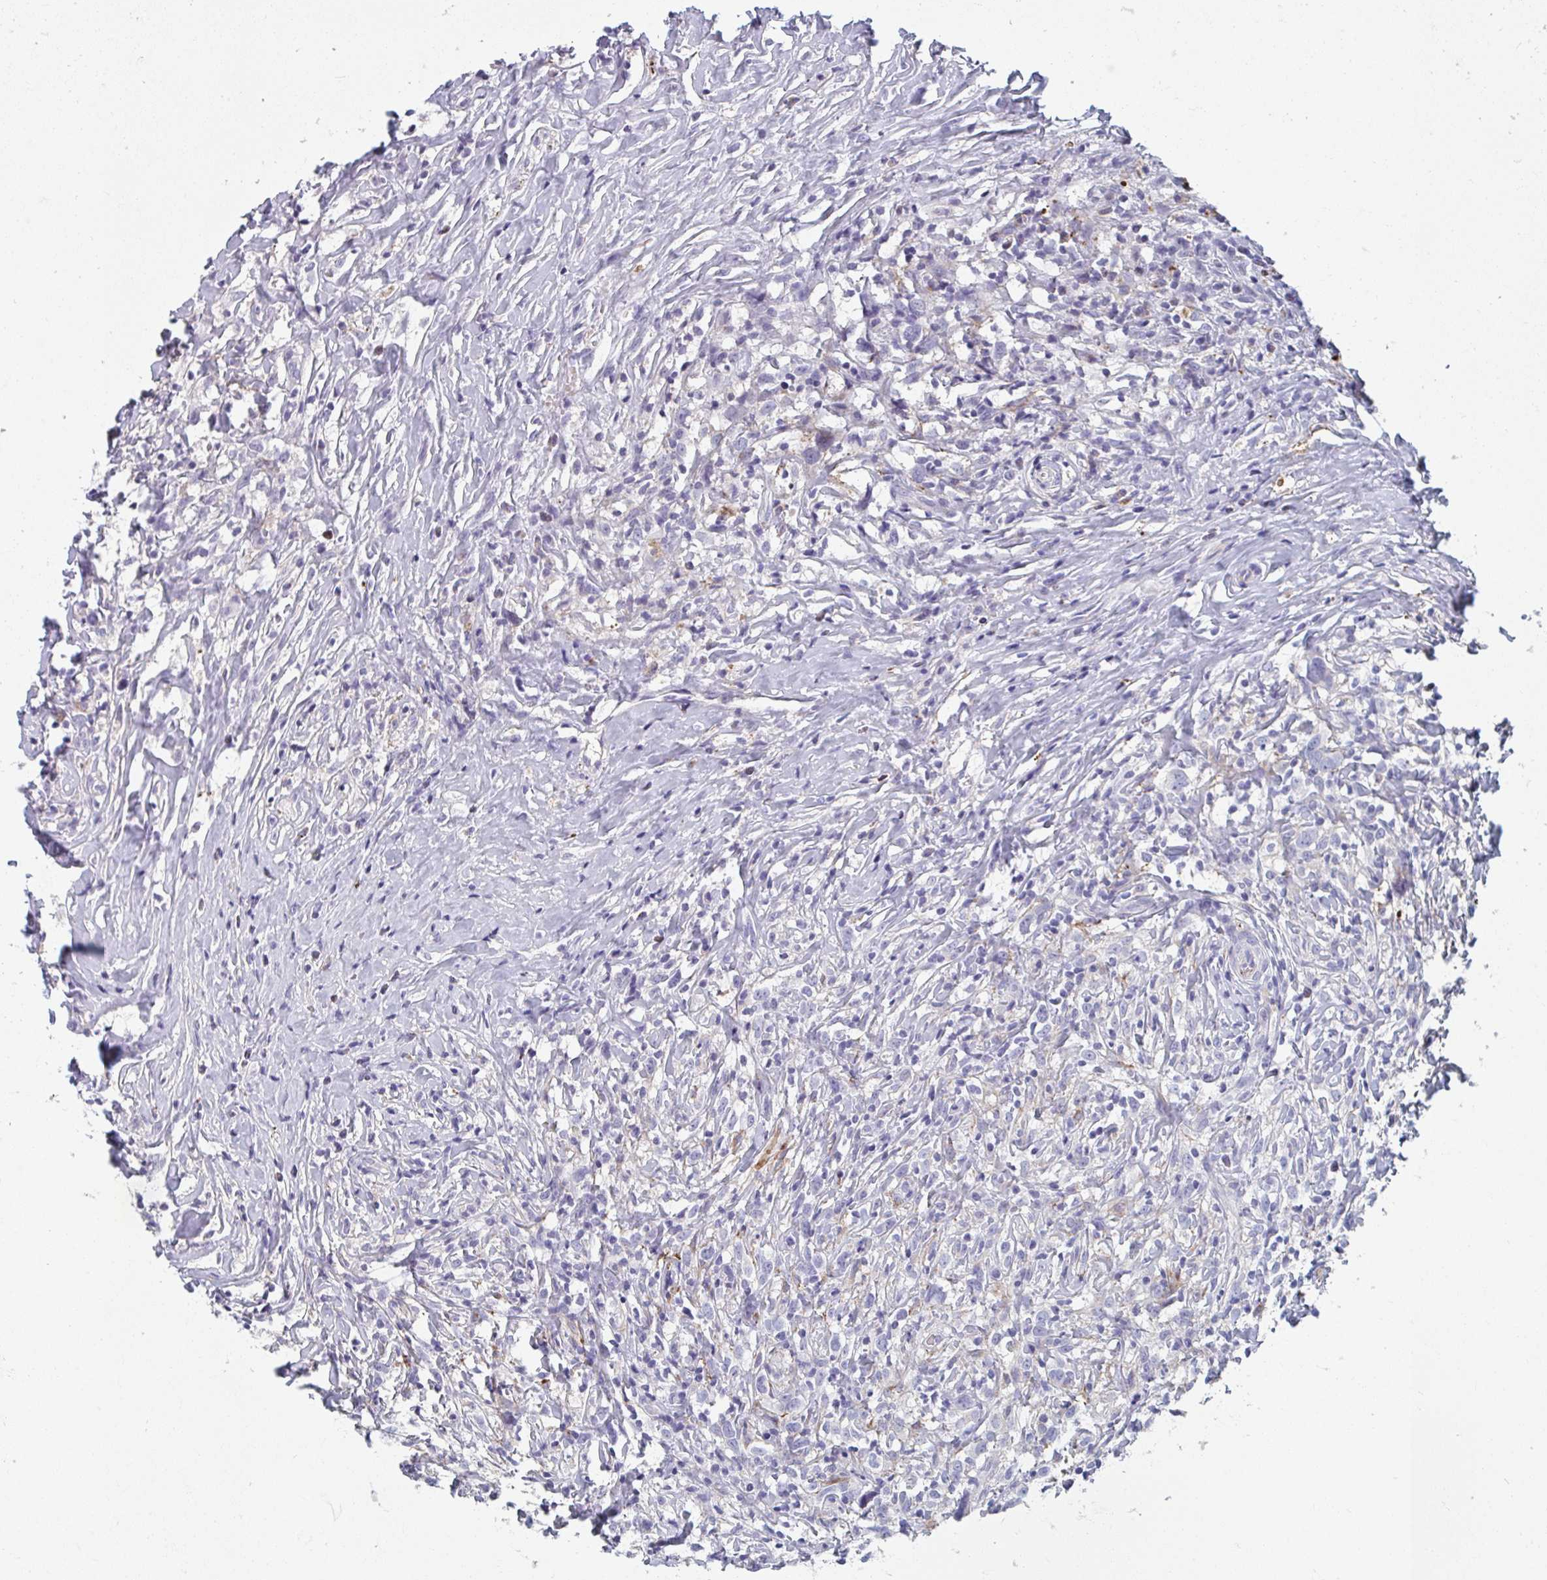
{"staining": {"intensity": "negative", "quantity": "none", "location": "none"}, "tissue": "lymphoma", "cell_type": "Tumor cells", "image_type": "cancer", "snomed": [{"axis": "morphology", "description": "Hodgkin's disease, NOS"}, {"axis": "topography", "description": "No Tissue"}], "caption": "High magnification brightfield microscopy of lymphoma stained with DAB (3,3'-diaminobenzidine) (brown) and counterstained with hematoxylin (blue): tumor cells show no significant expression. (Brightfield microscopy of DAB immunohistochemistry (IHC) at high magnification).", "gene": "EIF1AD", "patient": {"sex": "female", "age": 21}}